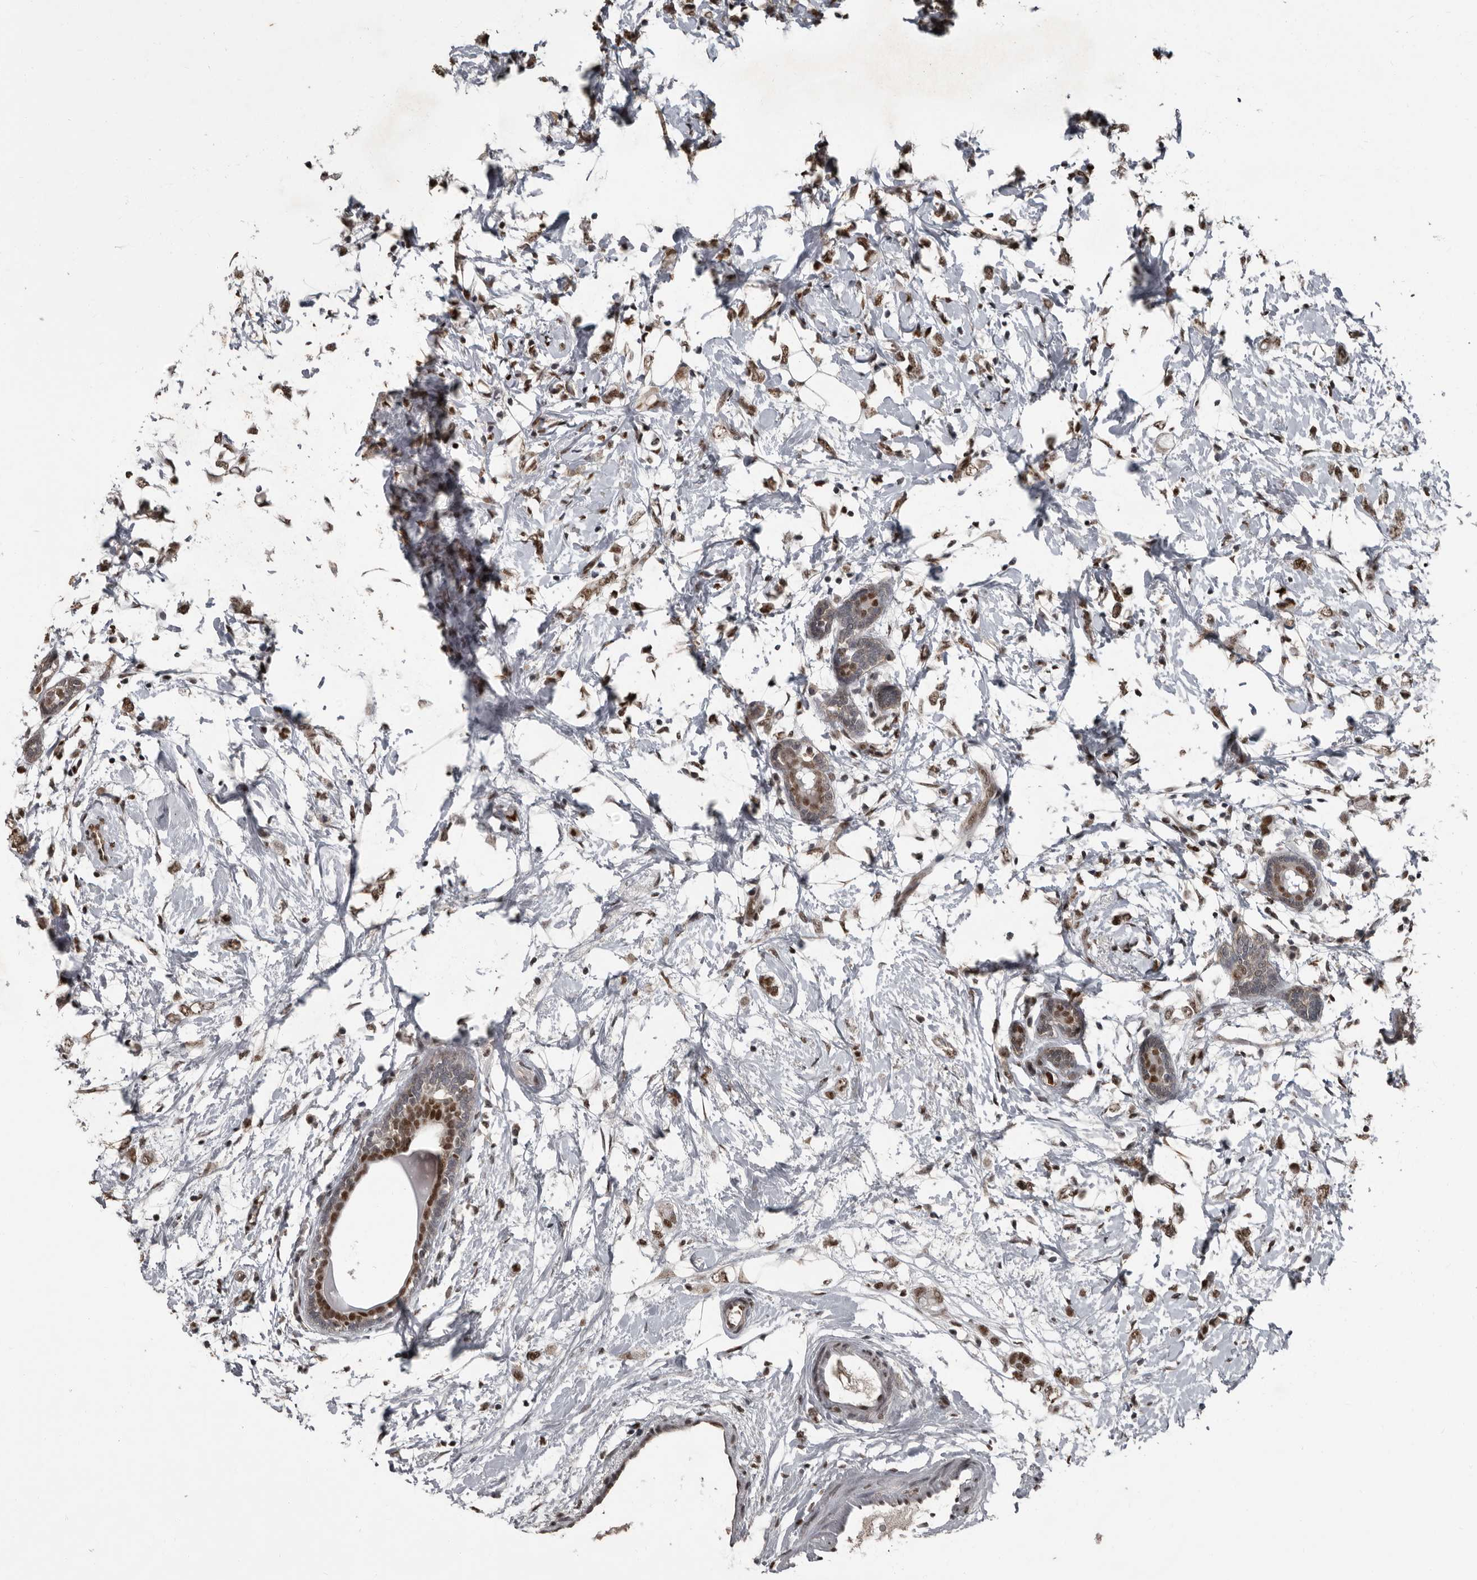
{"staining": {"intensity": "moderate", "quantity": ">75%", "location": "nuclear"}, "tissue": "breast cancer", "cell_type": "Tumor cells", "image_type": "cancer", "snomed": [{"axis": "morphology", "description": "Normal tissue, NOS"}, {"axis": "morphology", "description": "Lobular carcinoma"}, {"axis": "topography", "description": "Breast"}], "caption": "Breast cancer (lobular carcinoma) stained with DAB IHC displays medium levels of moderate nuclear expression in about >75% of tumor cells.", "gene": "CHD1L", "patient": {"sex": "female", "age": 47}}